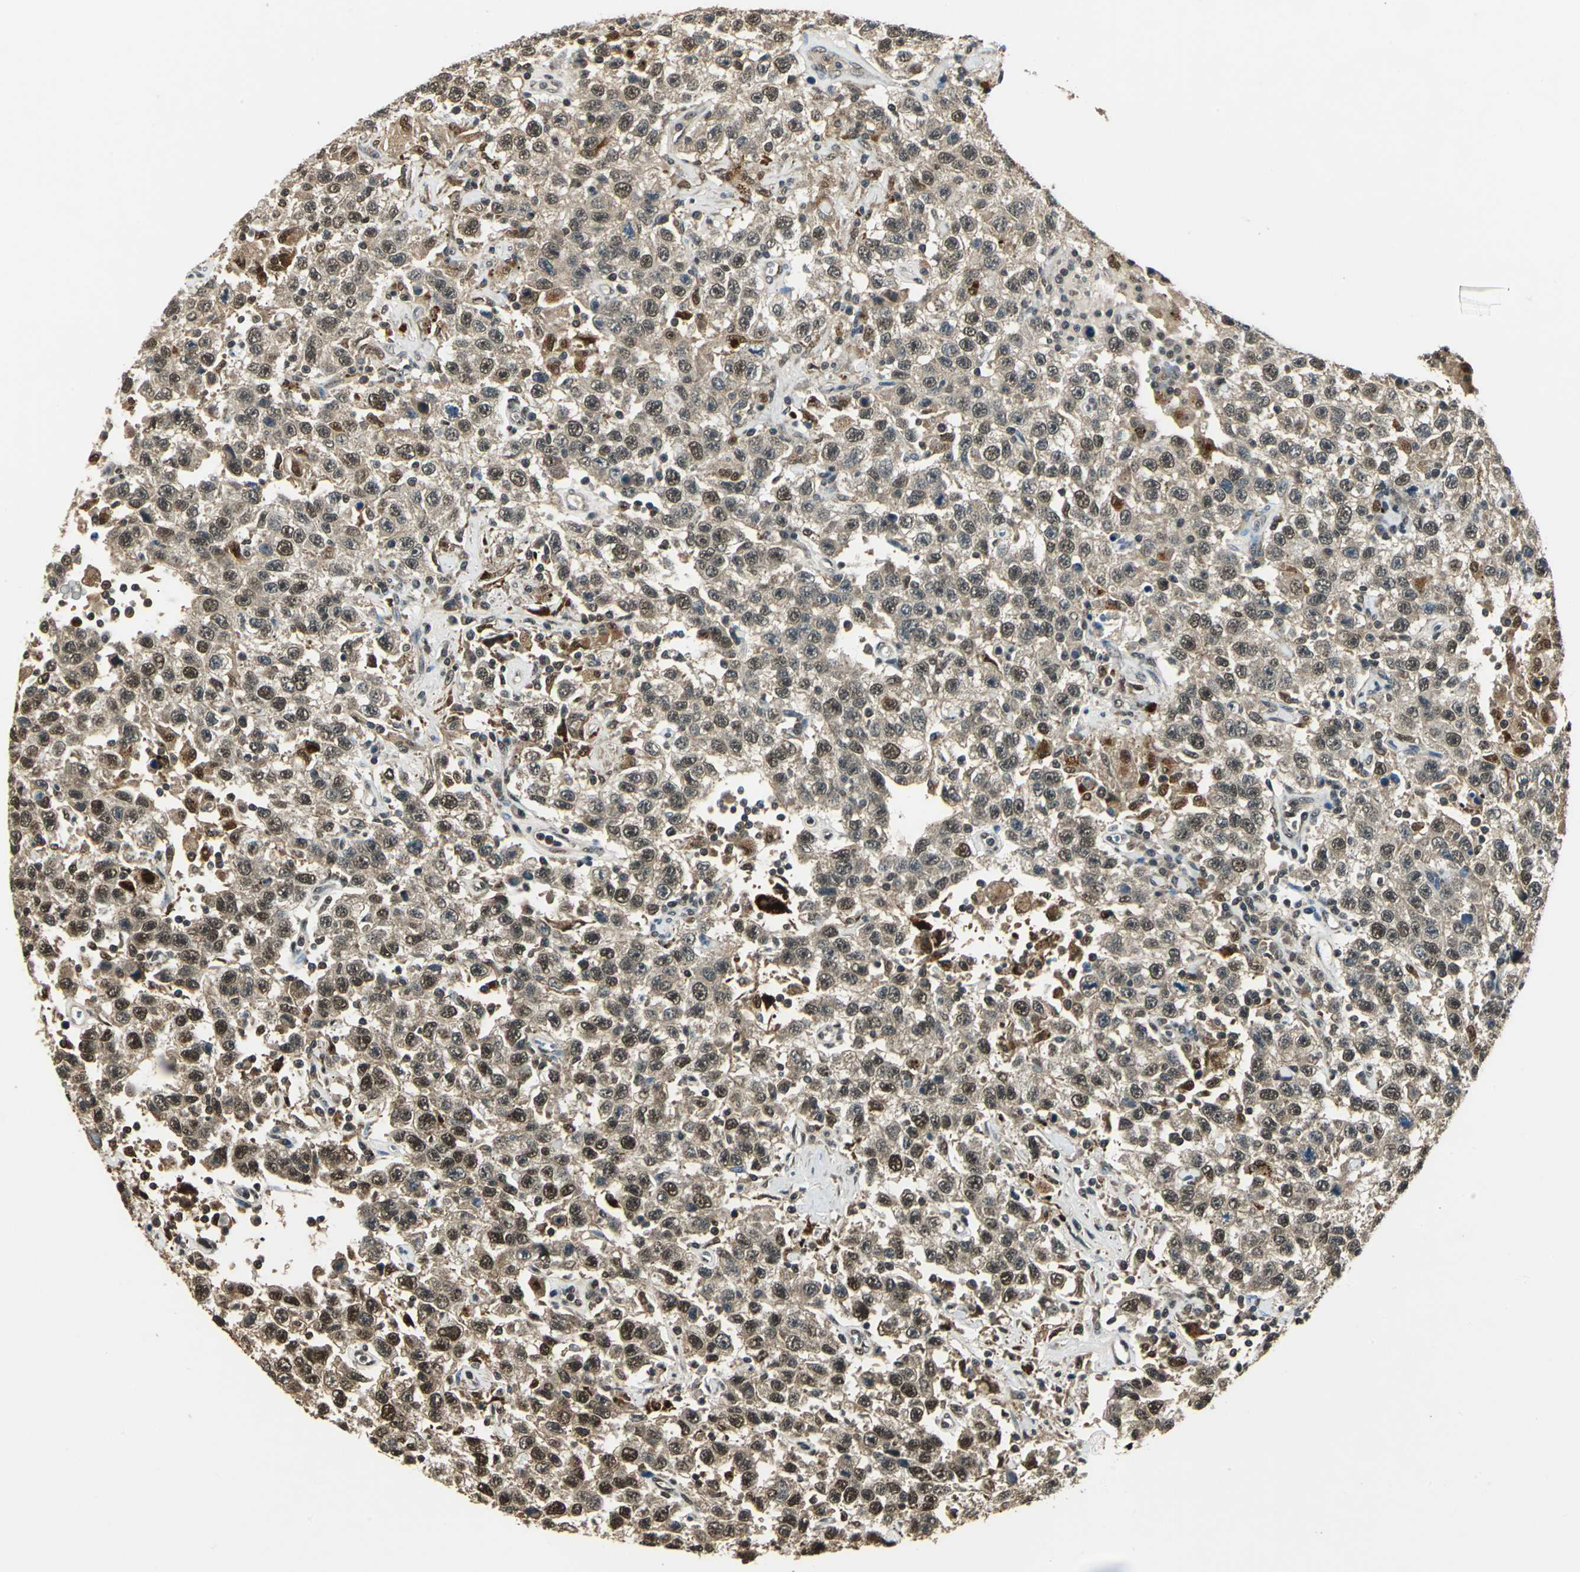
{"staining": {"intensity": "weak", "quantity": ">75%", "location": "cytoplasmic/membranous,nuclear"}, "tissue": "testis cancer", "cell_type": "Tumor cells", "image_type": "cancer", "snomed": [{"axis": "morphology", "description": "Seminoma, NOS"}, {"axis": "topography", "description": "Testis"}], "caption": "Immunohistochemistry staining of seminoma (testis), which shows low levels of weak cytoplasmic/membranous and nuclear expression in about >75% of tumor cells indicating weak cytoplasmic/membranous and nuclear protein expression. The staining was performed using DAB (3,3'-diaminobenzidine) (brown) for protein detection and nuclei were counterstained in hematoxylin (blue).", "gene": "PPP1R13L", "patient": {"sex": "male", "age": 41}}